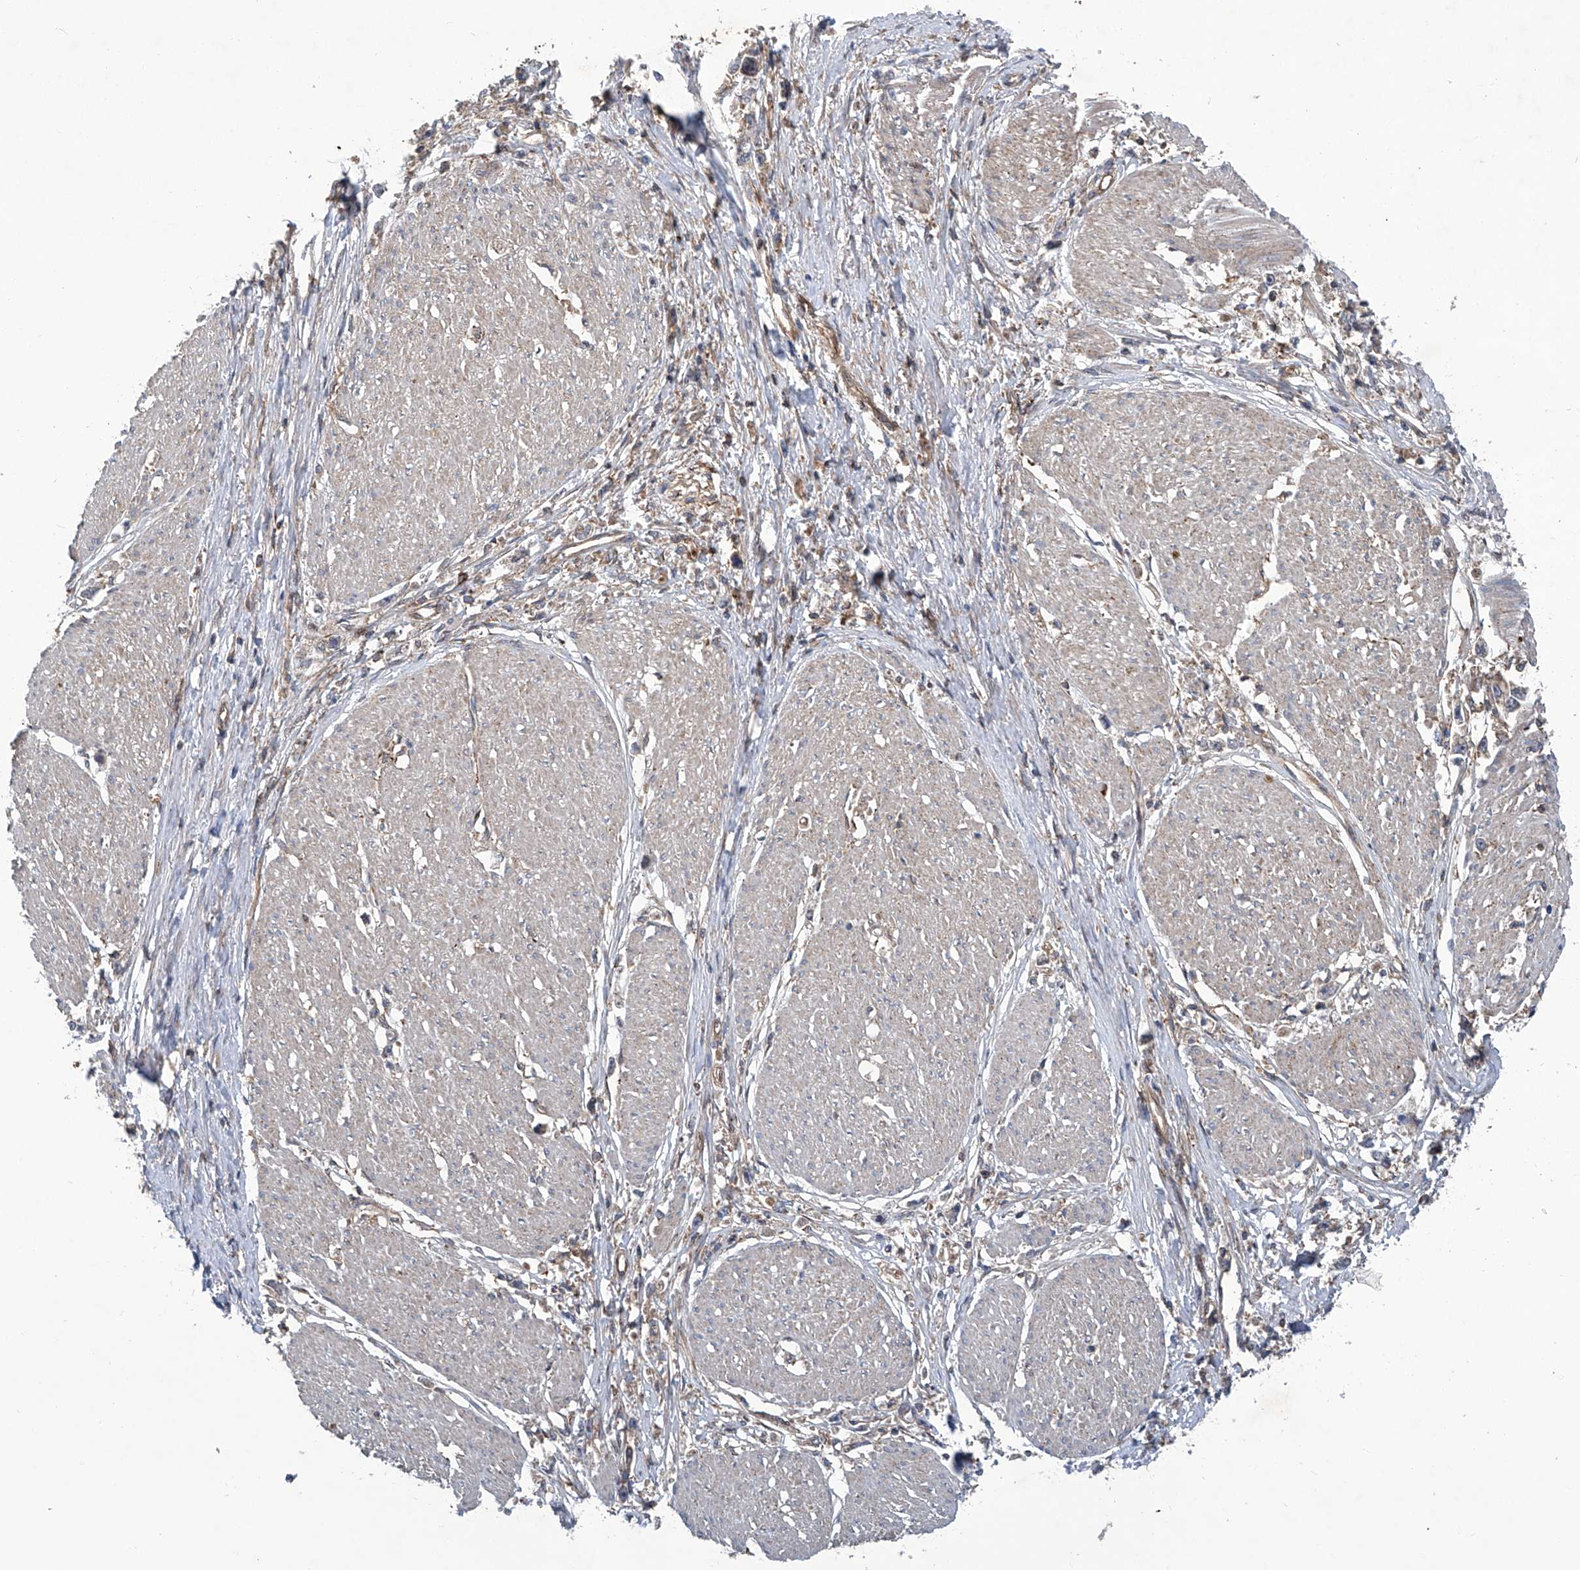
{"staining": {"intensity": "weak", "quantity": "25%-75%", "location": "cytoplasmic/membranous"}, "tissue": "stomach cancer", "cell_type": "Tumor cells", "image_type": "cancer", "snomed": [{"axis": "morphology", "description": "Adenocarcinoma, NOS"}, {"axis": "topography", "description": "Stomach"}], "caption": "The immunohistochemical stain shows weak cytoplasmic/membranous positivity in tumor cells of stomach cancer (adenocarcinoma) tissue.", "gene": "SMAP1", "patient": {"sex": "female", "age": 59}}